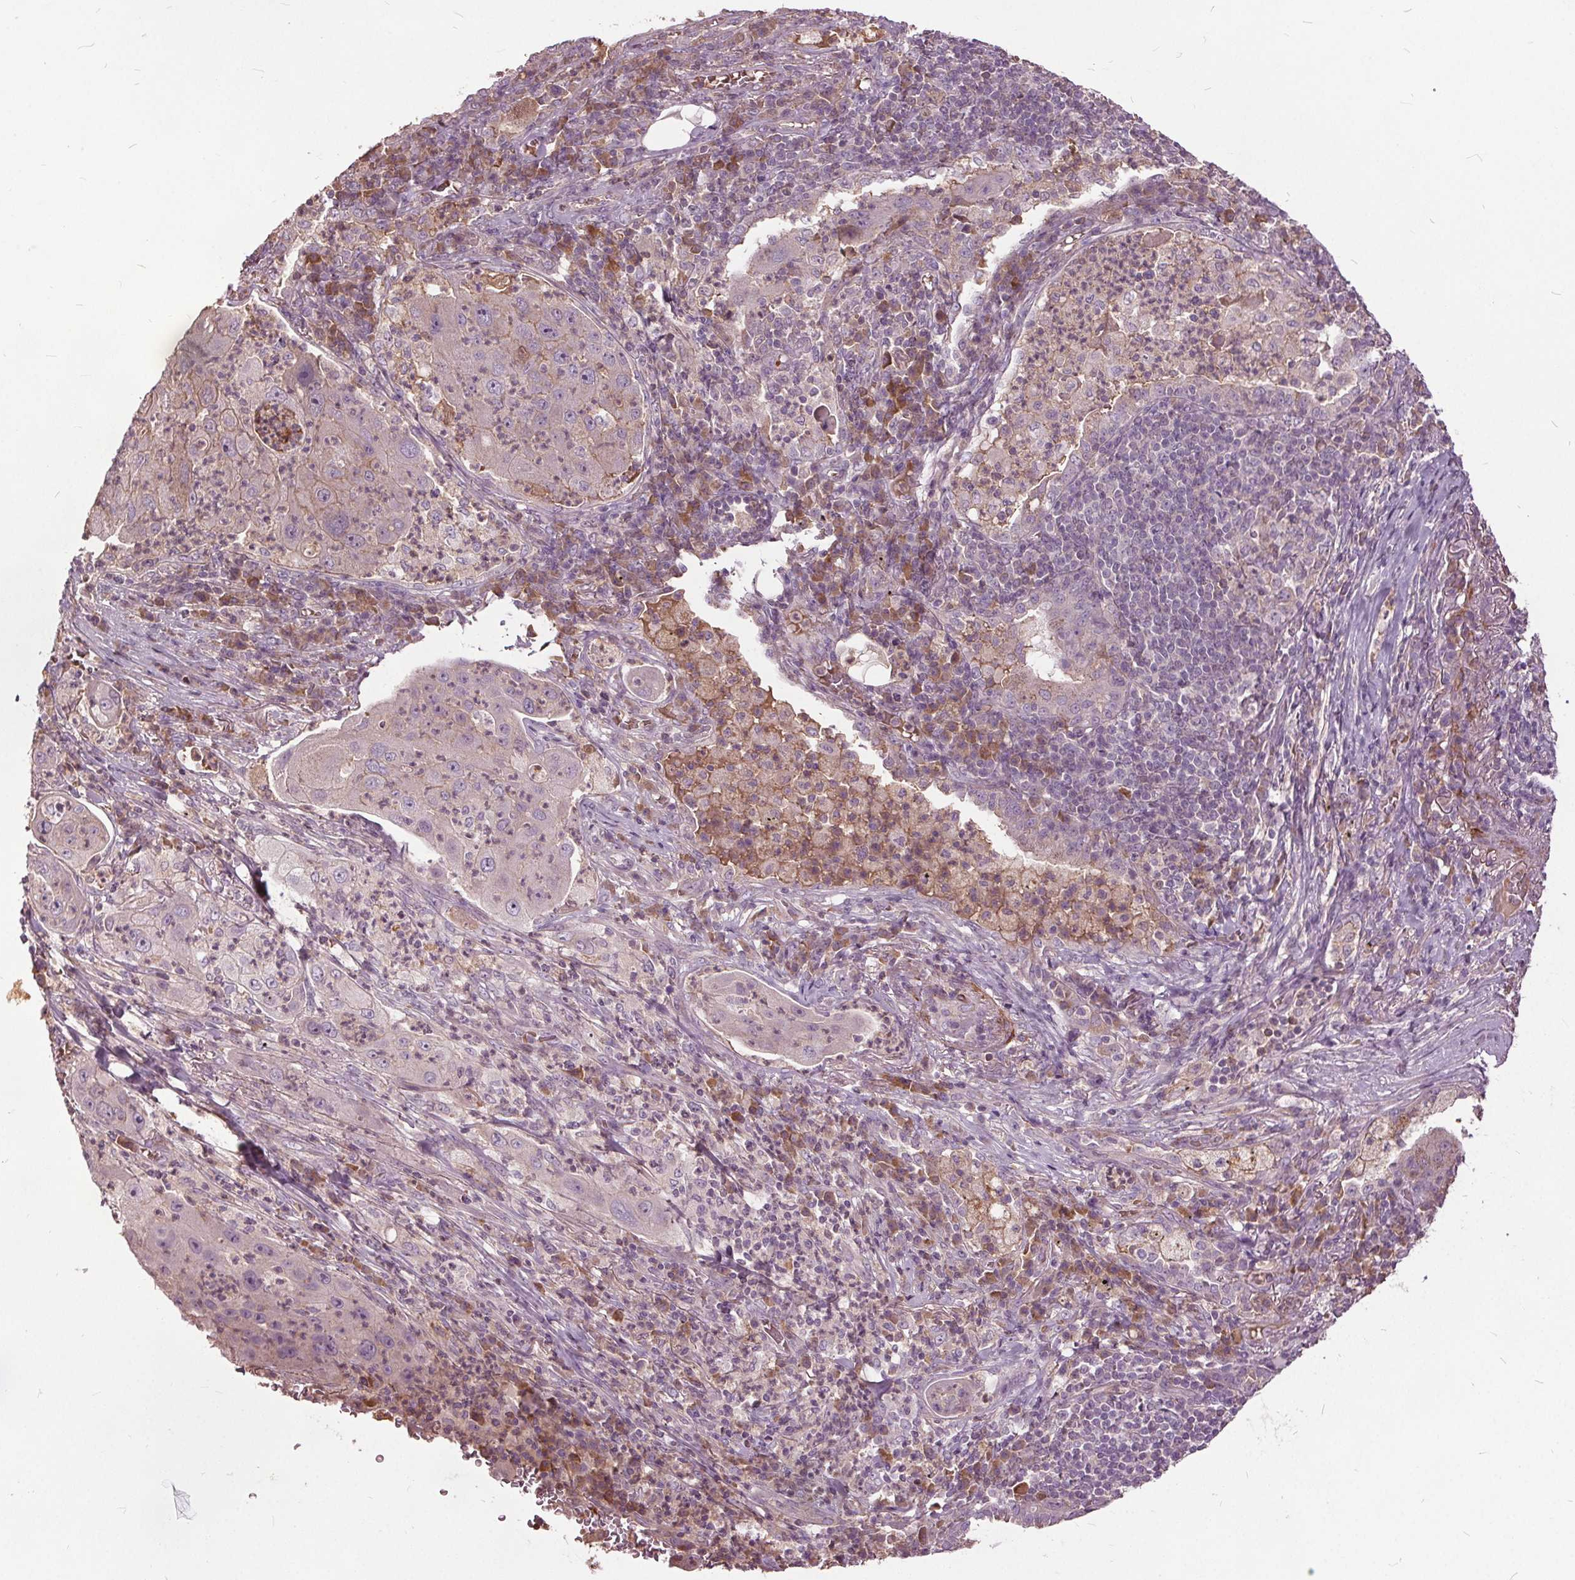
{"staining": {"intensity": "negative", "quantity": "none", "location": "none"}, "tissue": "lung cancer", "cell_type": "Tumor cells", "image_type": "cancer", "snomed": [{"axis": "morphology", "description": "Squamous cell carcinoma, NOS"}, {"axis": "topography", "description": "Lung"}], "caption": "Protein analysis of lung cancer (squamous cell carcinoma) demonstrates no significant staining in tumor cells.", "gene": "PDGFD", "patient": {"sex": "female", "age": 59}}